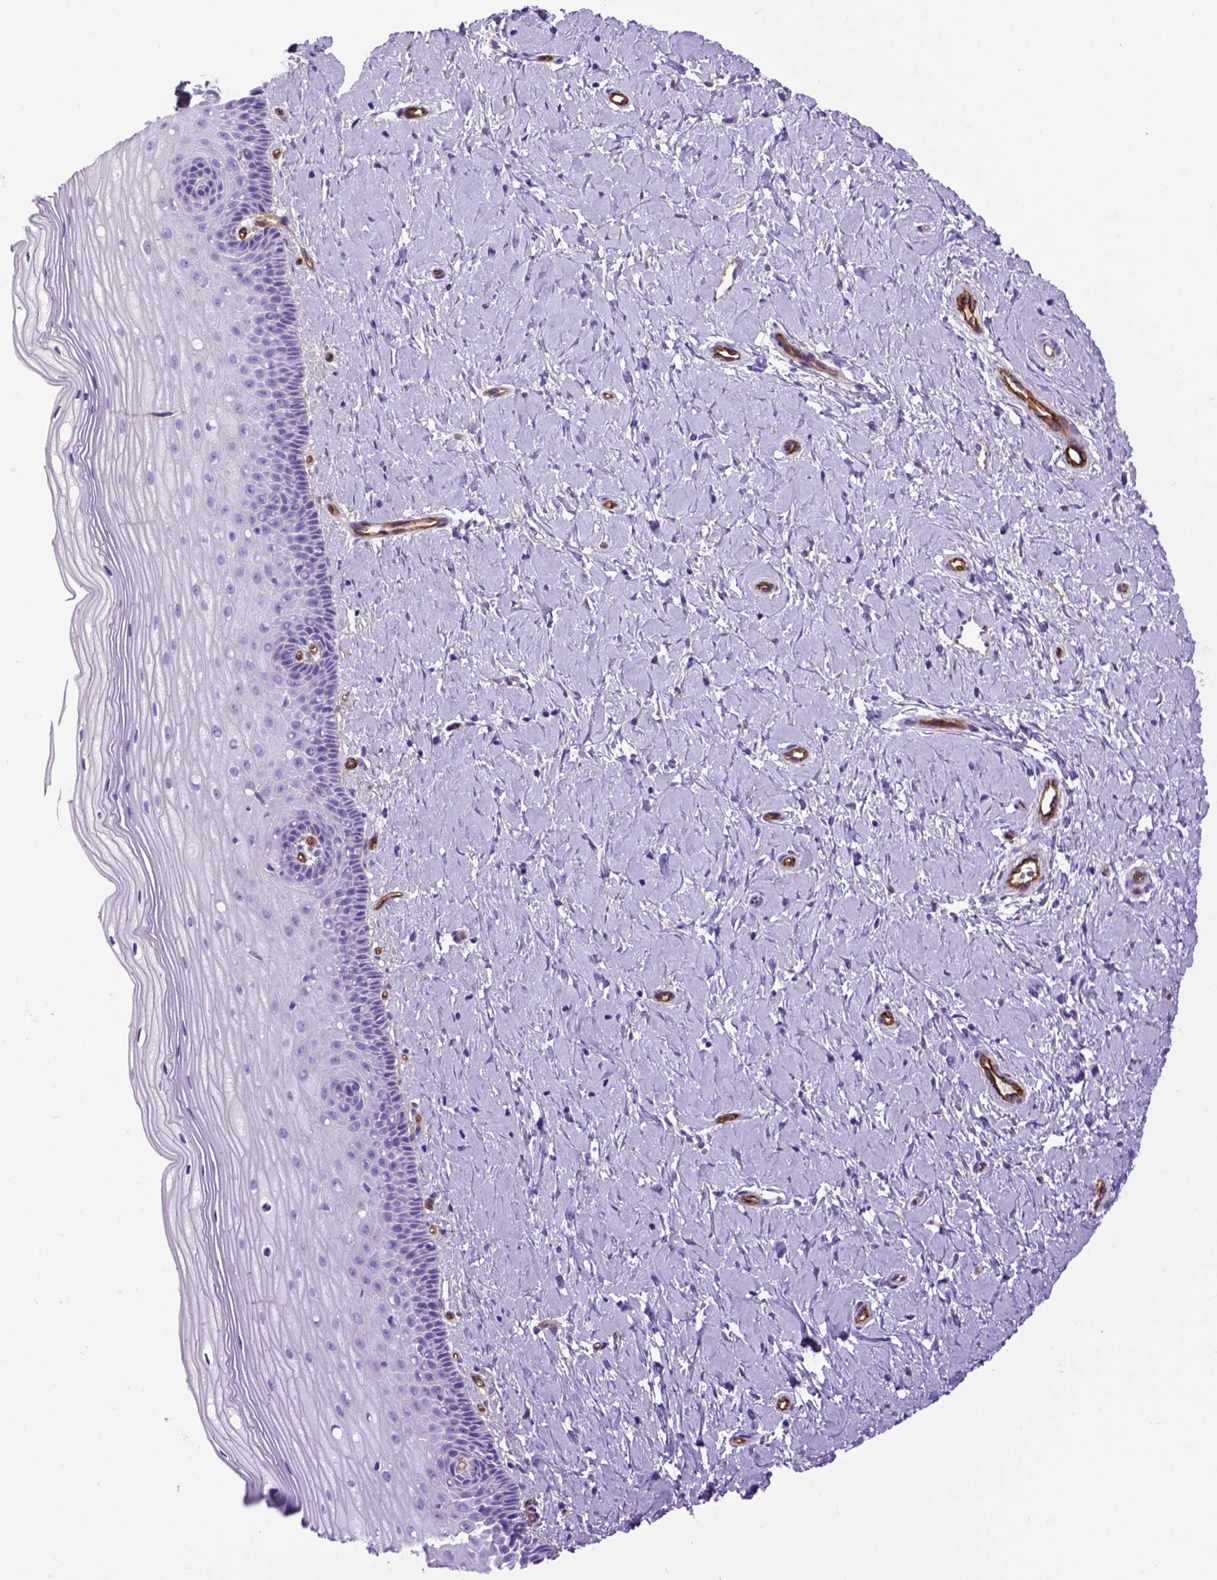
{"staining": {"intensity": "negative", "quantity": "none", "location": "none"}, "tissue": "cervix", "cell_type": "Glandular cells", "image_type": "normal", "snomed": [{"axis": "morphology", "description": "Normal tissue, NOS"}, {"axis": "topography", "description": "Cervix"}], "caption": "The photomicrograph reveals no staining of glandular cells in benign cervix. Brightfield microscopy of immunohistochemistry stained with DAB (brown) and hematoxylin (blue), captured at high magnification.", "gene": "ENG", "patient": {"sex": "female", "age": 37}}